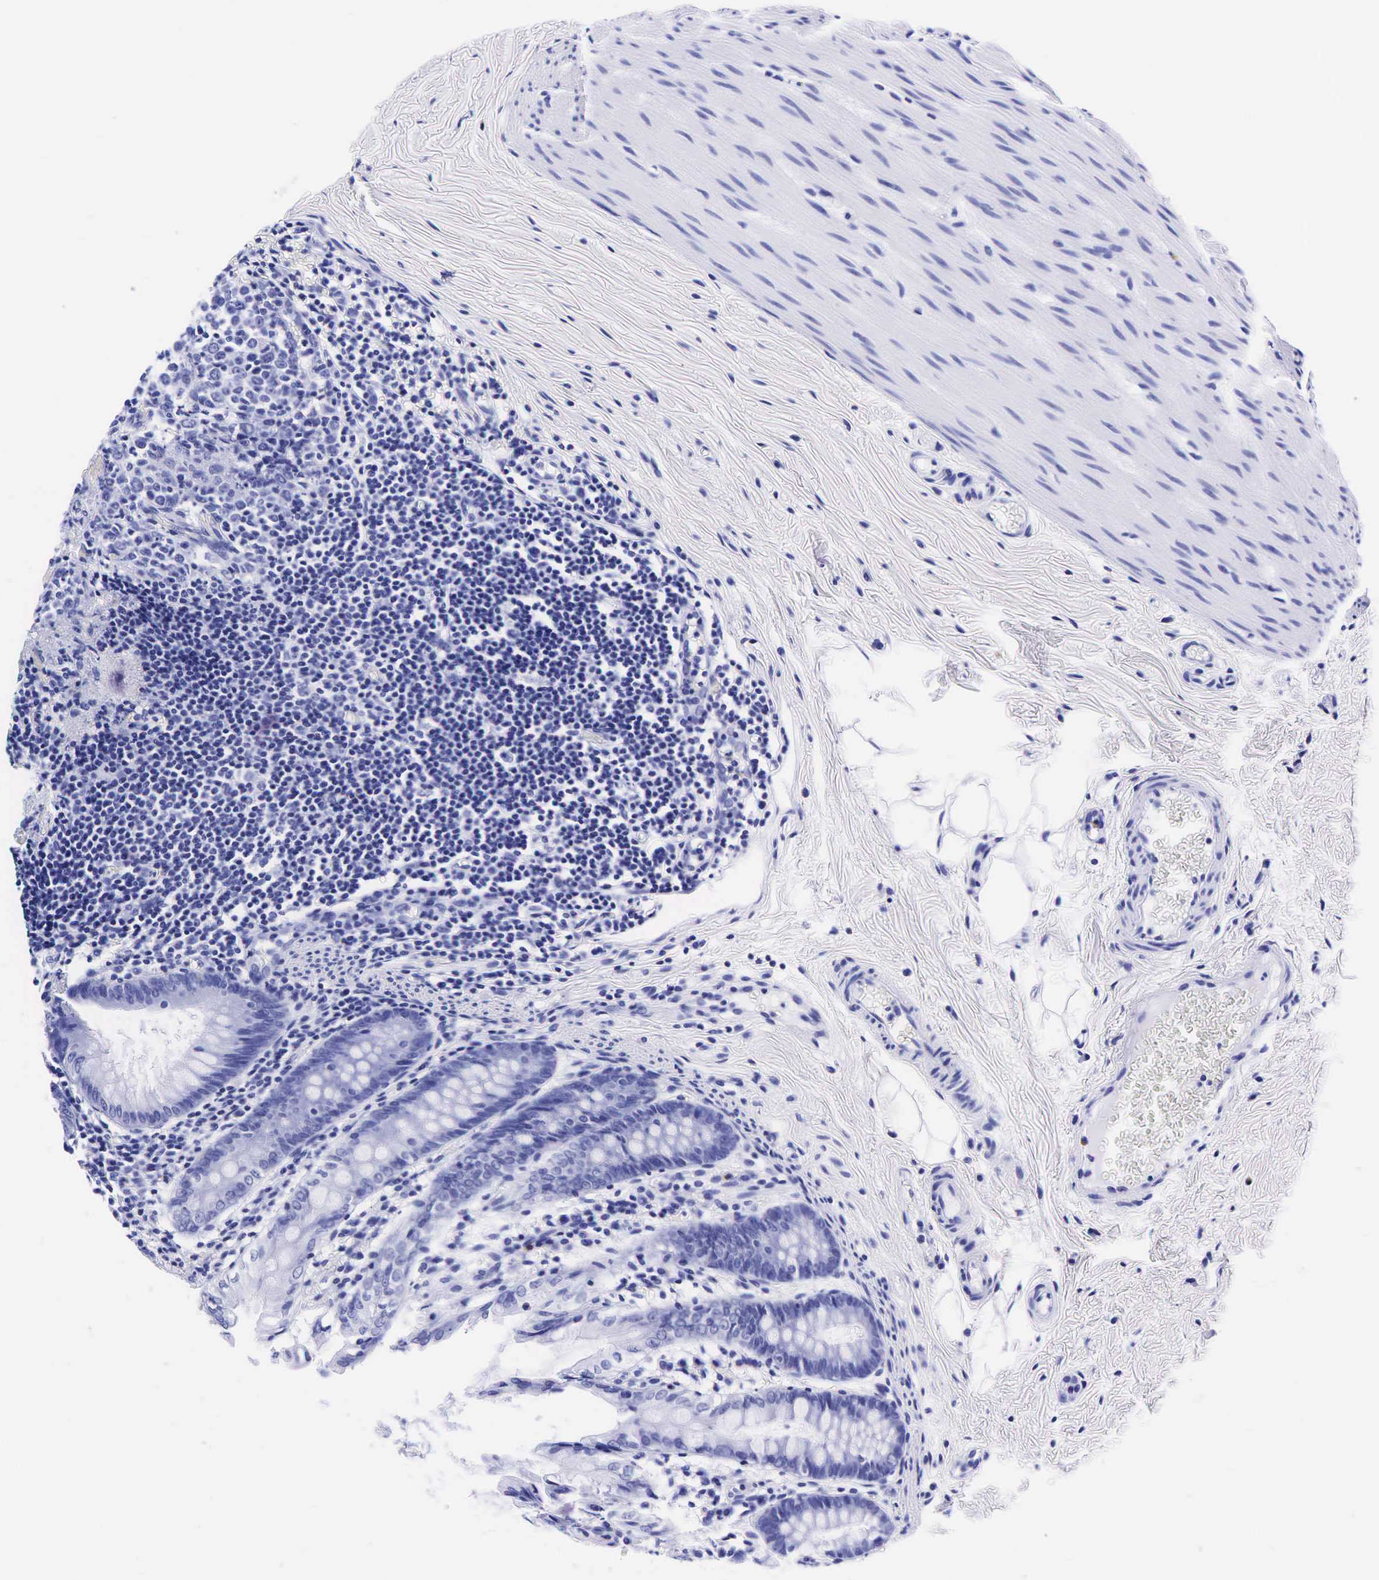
{"staining": {"intensity": "negative", "quantity": "none", "location": "none"}, "tissue": "colon", "cell_type": "Endothelial cells", "image_type": "normal", "snomed": [{"axis": "morphology", "description": "Normal tissue, NOS"}, {"axis": "topography", "description": "Colon"}], "caption": "High power microscopy image of an immunohistochemistry image of normal colon, revealing no significant expression in endothelial cells.", "gene": "GAST", "patient": {"sex": "male", "age": 1}}